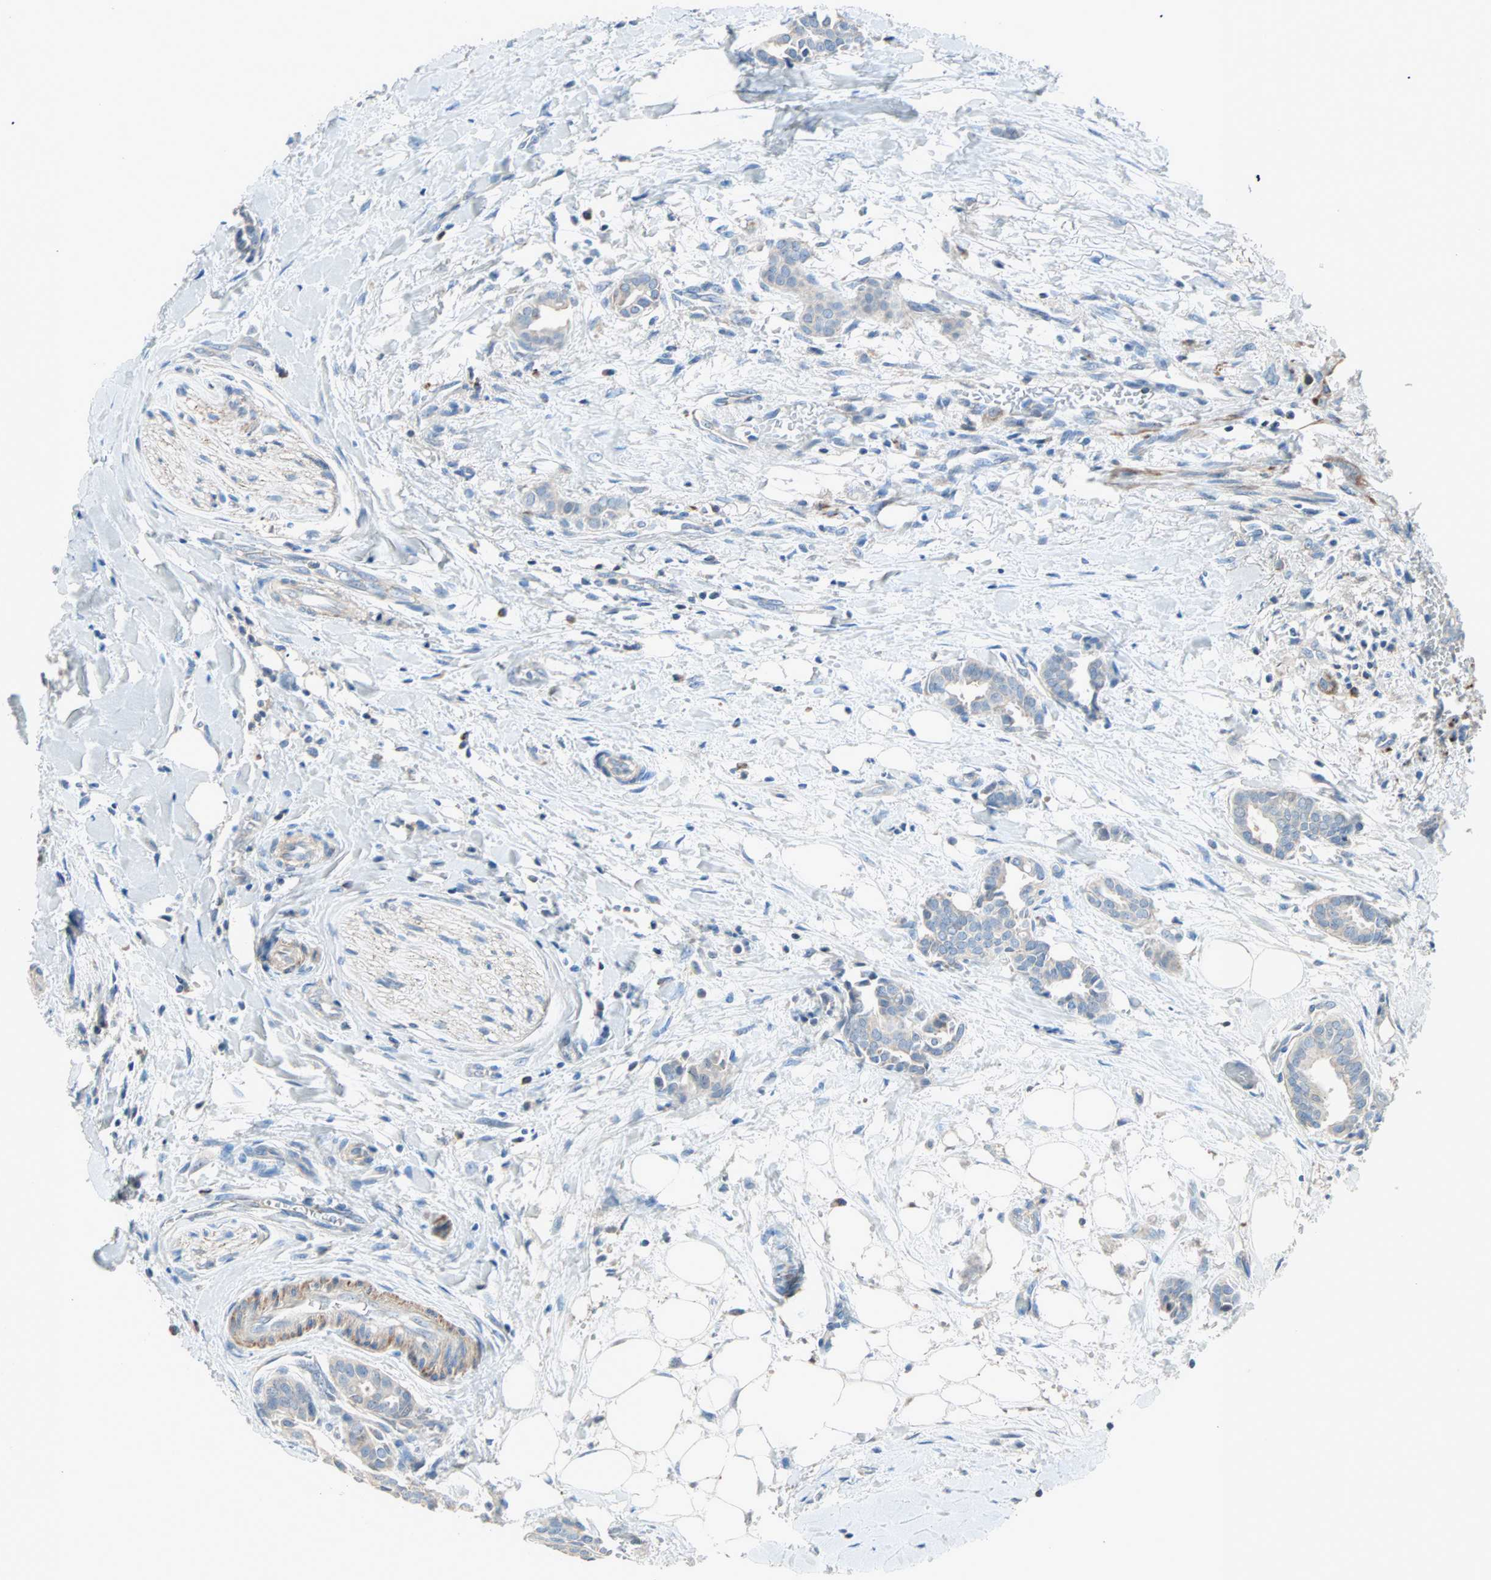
{"staining": {"intensity": "weak", "quantity": "25%-75%", "location": "cytoplasmic/membranous"}, "tissue": "head and neck cancer", "cell_type": "Tumor cells", "image_type": "cancer", "snomed": [{"axis": "morphology", "description": "Adenocarcinoma, NOS"}, {"axis": "topography", "description": "Salivary gland"}, {"axis": "topography", "description": "Head-Neck"}], "caption": "The micrograph shows a brown stain indicating the presence of a protein in the cytoplasmic/membranous of tumor cells in adenocarcinoma (head and neck).", "gene": "ACVRL1", "patient": {"sex": "female", "age": 59}}